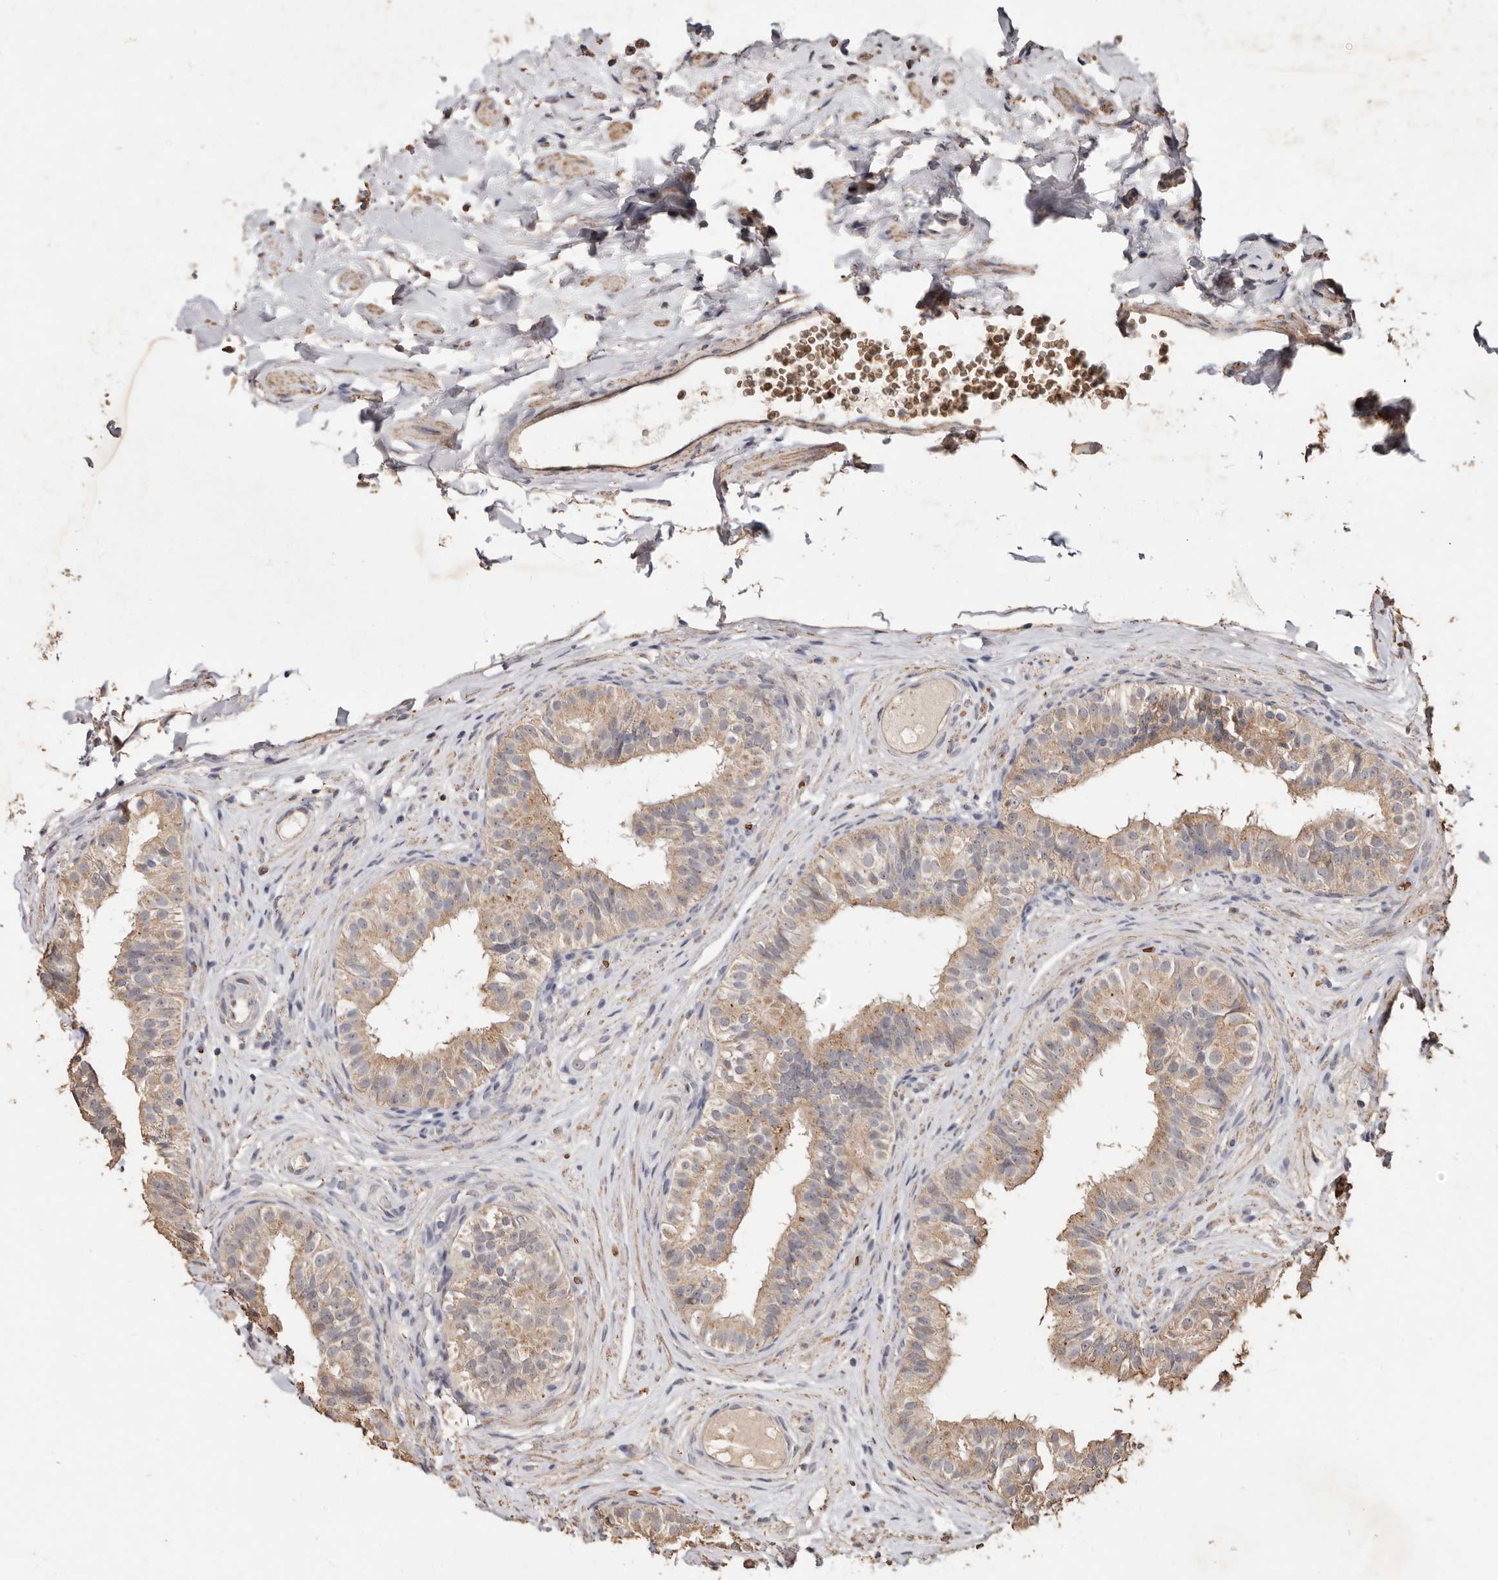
{"staining": {"intensity": "weak", "quantity": "25%-75%", "location": "cytoplasmic/membranous"}, "tissue": "epididymis", "cell_type": "Glandular cells", "image_type": "normal", "snomed": [{"axis": "morphology", "description": "Normal tissue, NOS"}, {"axis": "topography", "description": "Epididymis"}], "caption": "Immunohistochemical staining of unremarkable human epididymis shows low levels of weak cytoplasmic/membranous expression in about 25%-75% of glandular cells. Nuclei are stained in blue.", "gene": "GRAMD2A", "patient": {"sex": "male", "age": 49}}